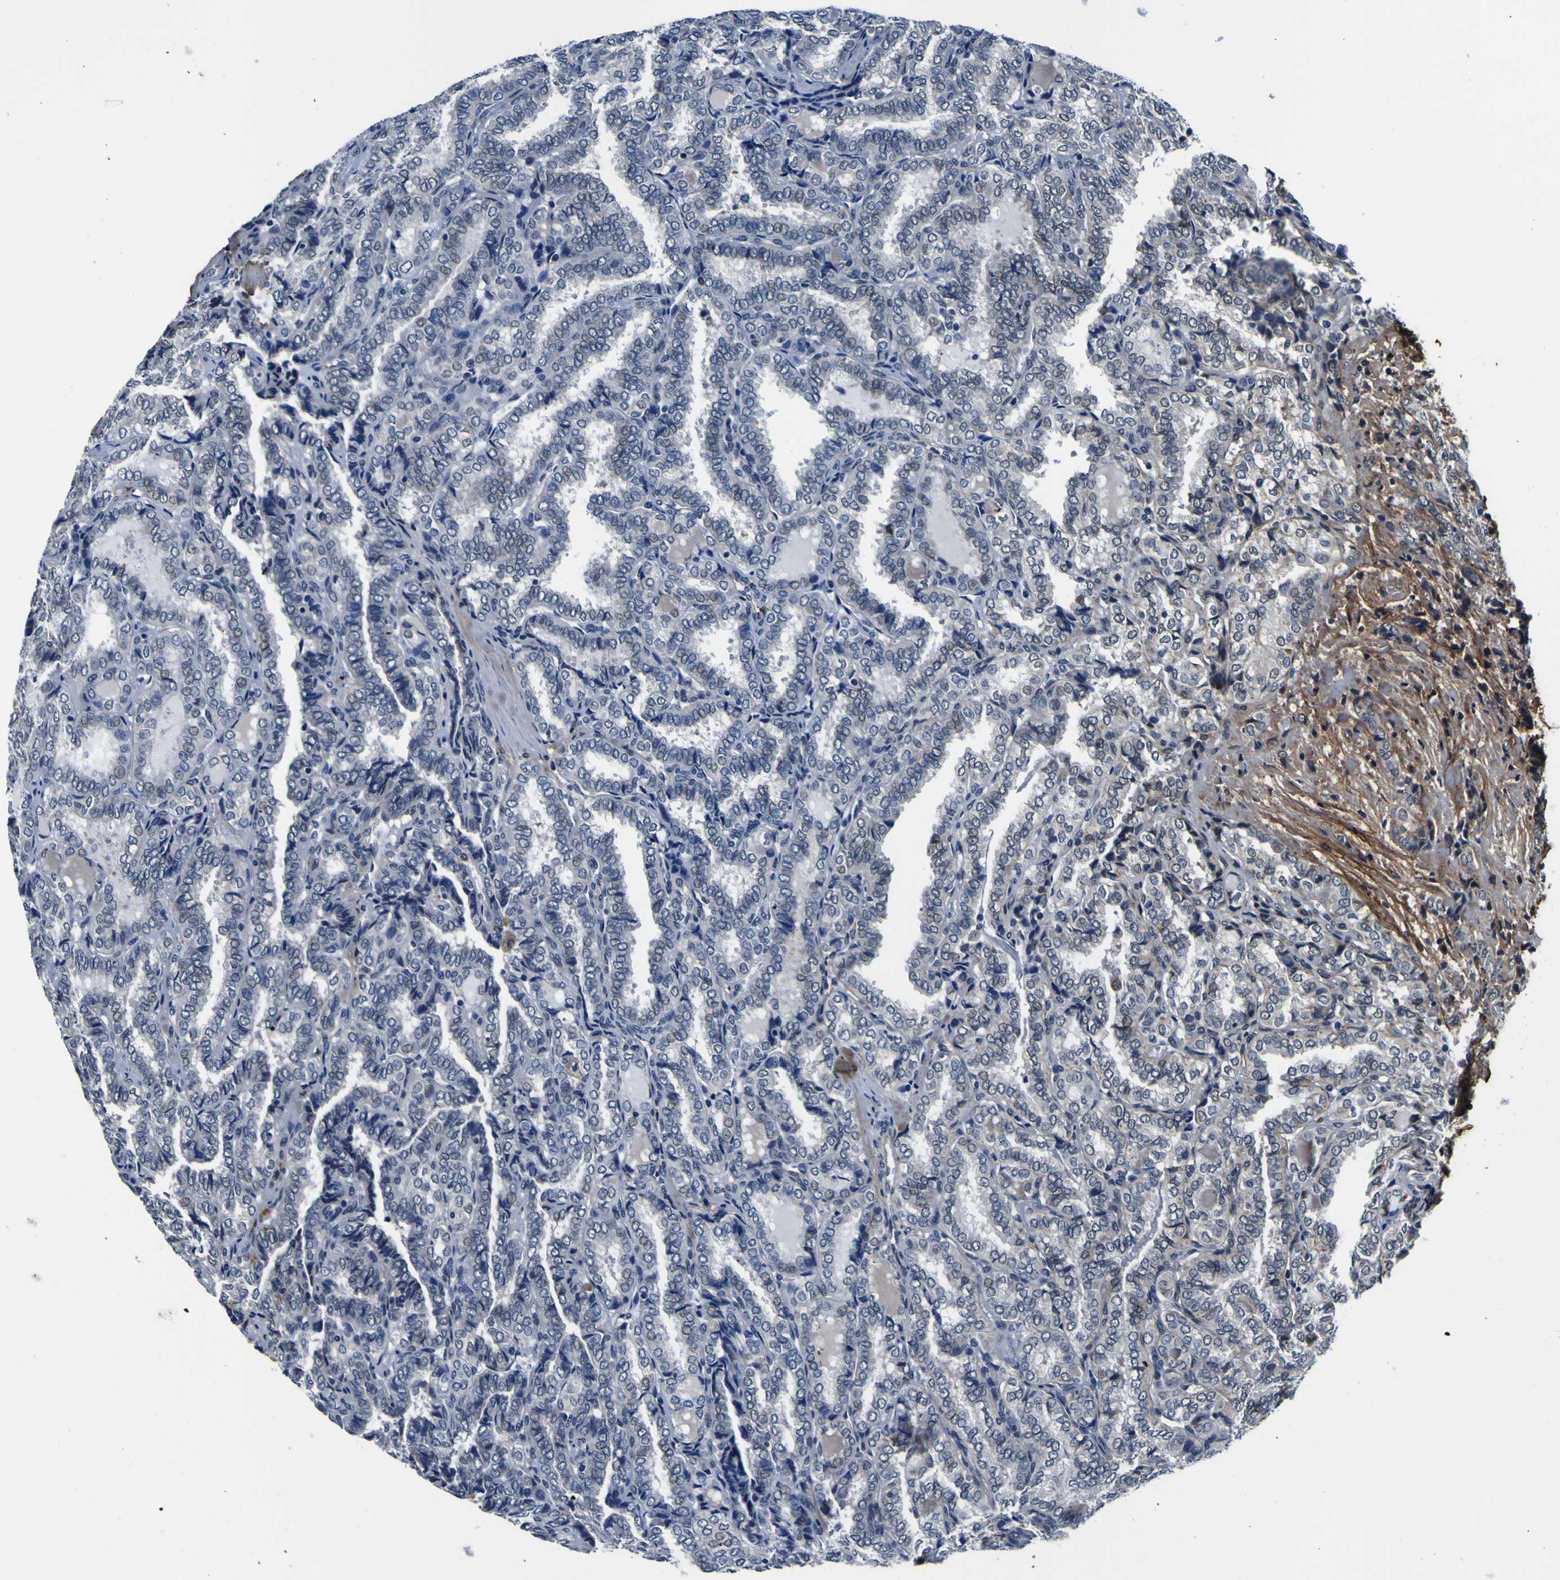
{"staining": {"intensity": "negative", "quantity": "none", "location": "none"}, "tissue": "thyroid cancer", "cell_type": "Tumor cells", "image_type": "cancer", "snomed": [{"axis": "morphology", "description": "Normal tissue, NOS"}, {"axis": "morphology", "description": "Papillary adenocarcinoma, NOS"}, {"axis": "topography", "description": "Thyroid gland"}], "caption": "An IHC photomicrograph of thyroid papillary adenocarcinoma is shown. There is no staining in tumor cells of thyroid papillary adenocarcinoma. Brightfield microscopy of immunohistochemistry stained with DAB (brown) and hematoxylin (blue), captured at high magnification.", "gene": "POSTN", "patient": {"sex": "female", "age": 30}}